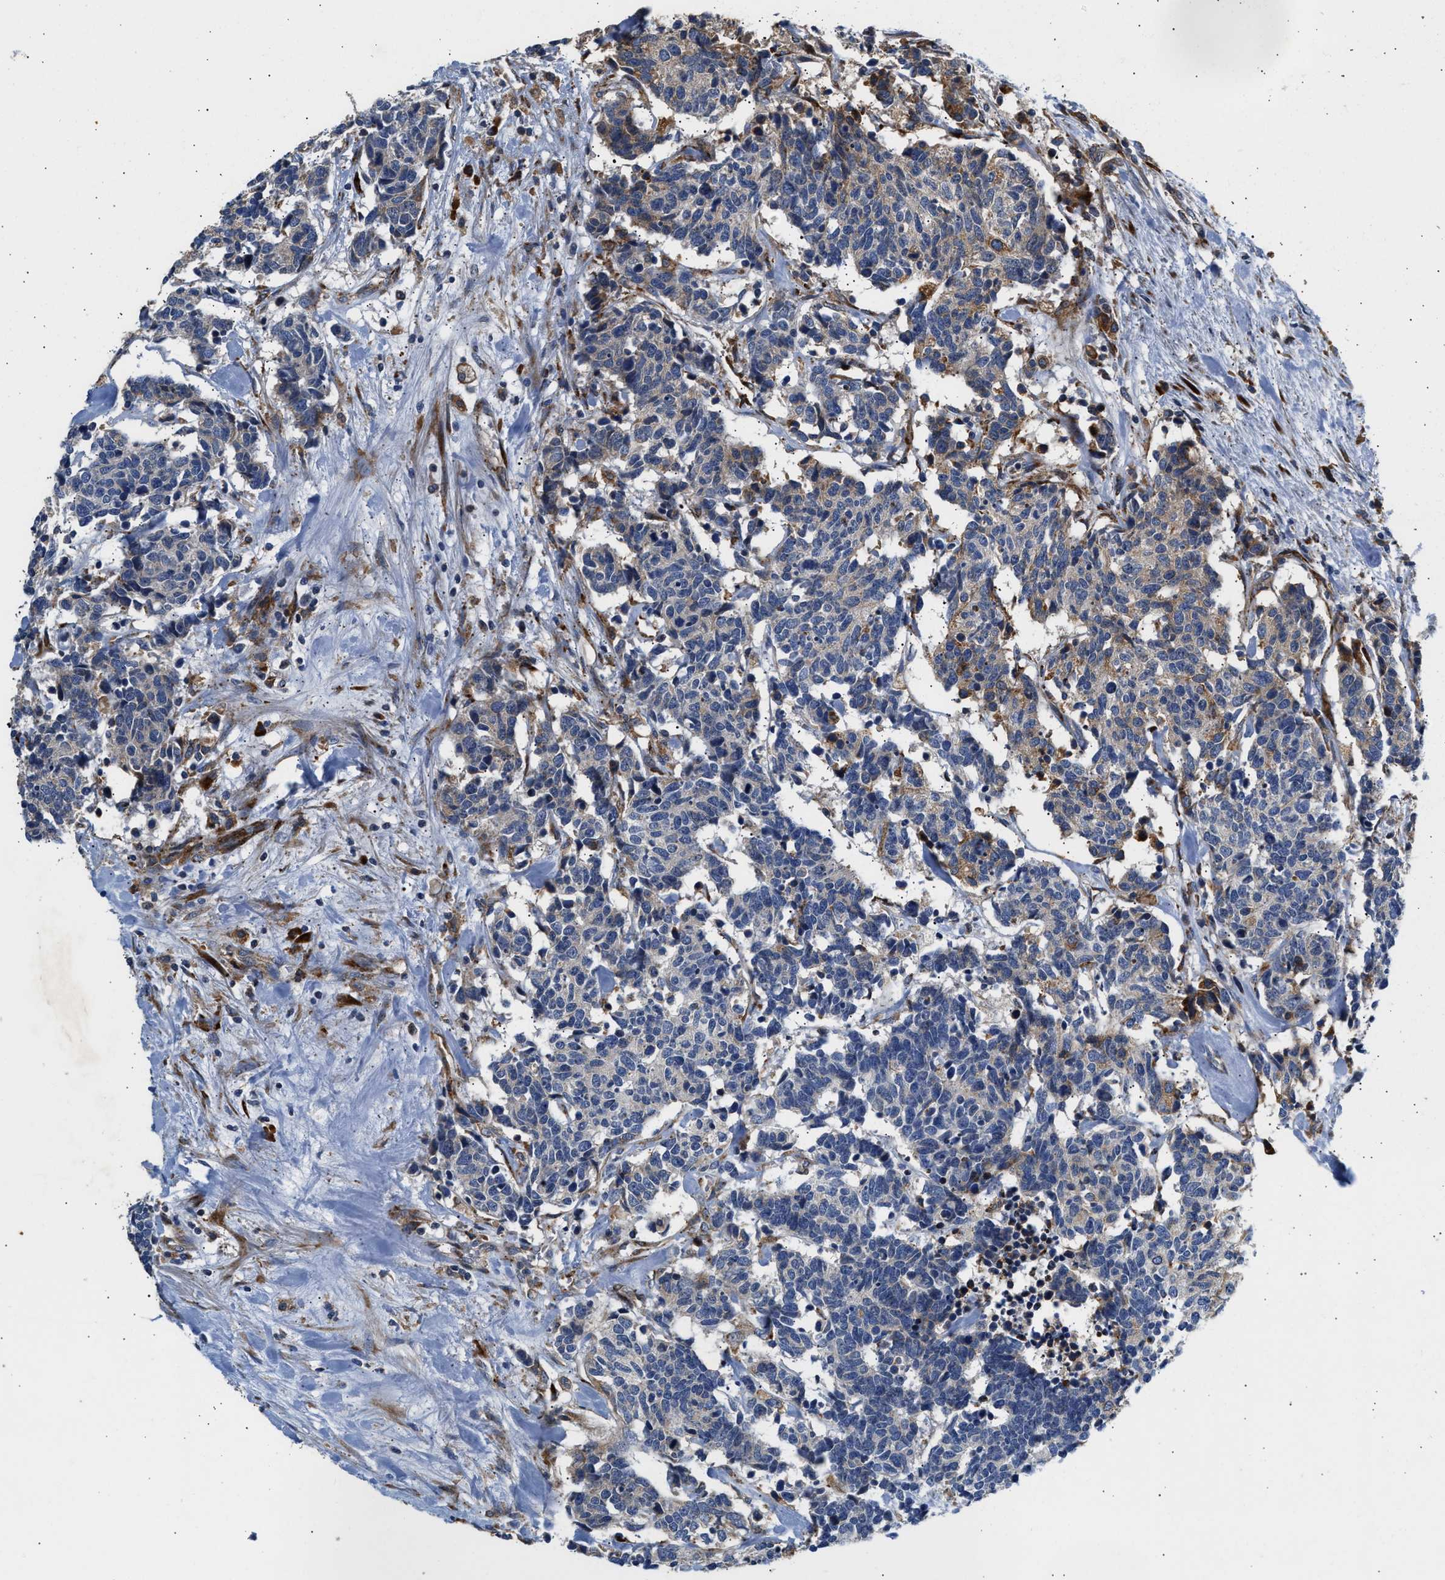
{"staining": {"intensity": "negative", "quantity": "none", "location": "none"}, "tissue": "carcinoid", "cell_type": "Tumor cells", "image_type": "cancer", "snomed": [{"axis": "morphology", "description": "Carcinoma, NOS"}, {"axis": "morphology", "description": "Carcinoid, malignant, NOS"}, {"axis": "topography", "description": "Urinary bladder"}], "caption": "High power microscopy photomicrograph of an immunohistochemistry (IHC) photomicrograph of carcinoid (malignant), revealing no significant staining in tumor cells. The staining was performed using DAB (3,3'-diaminobenzidine) to visualize the protein expression in brown, while the nuclei were stained in blue with hematoxylin (Magnification: 20x).", "gene": "AMZ1", "patient": {"sex": "male", "age": 57}}